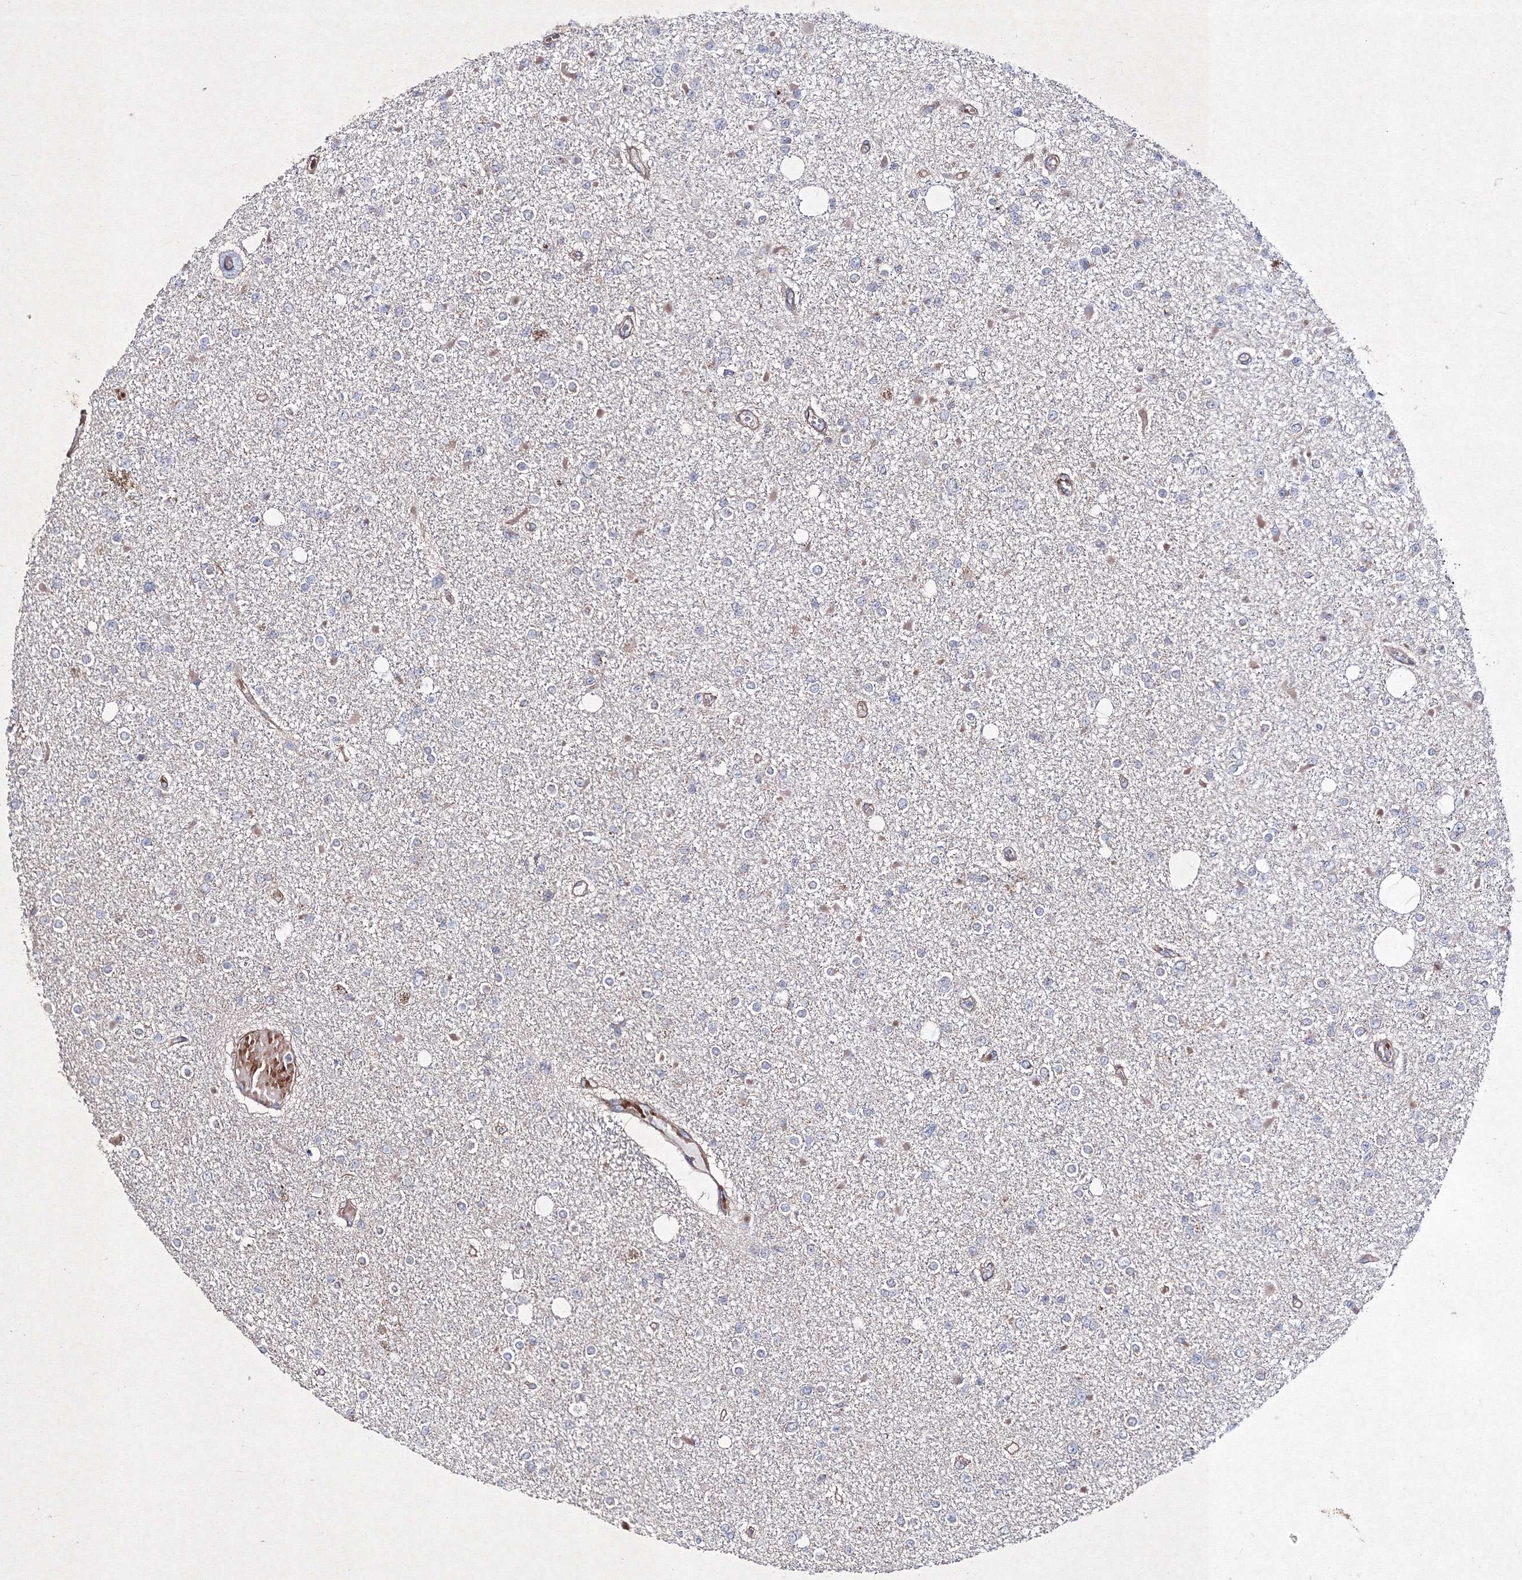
{"staining": {"intensity": "negative", "quantity": "none", "location": "none"}, "tissue": "glioma", "cell_type": "Tumor cells", "image_type": "cancer", "snomed": [{"axis": "morphology", "description": "Glioma, malignant, Low grade"}, {"axis": "topography", "description": "Brain"}], "caption": "DAB (3,3'-diaminobenzidine) immunohistochemical staining of human glioma demonstrates no significant staining in tumor cells.", "gene": "GFM1", "patient": {"sex": "female", "age": 22}}